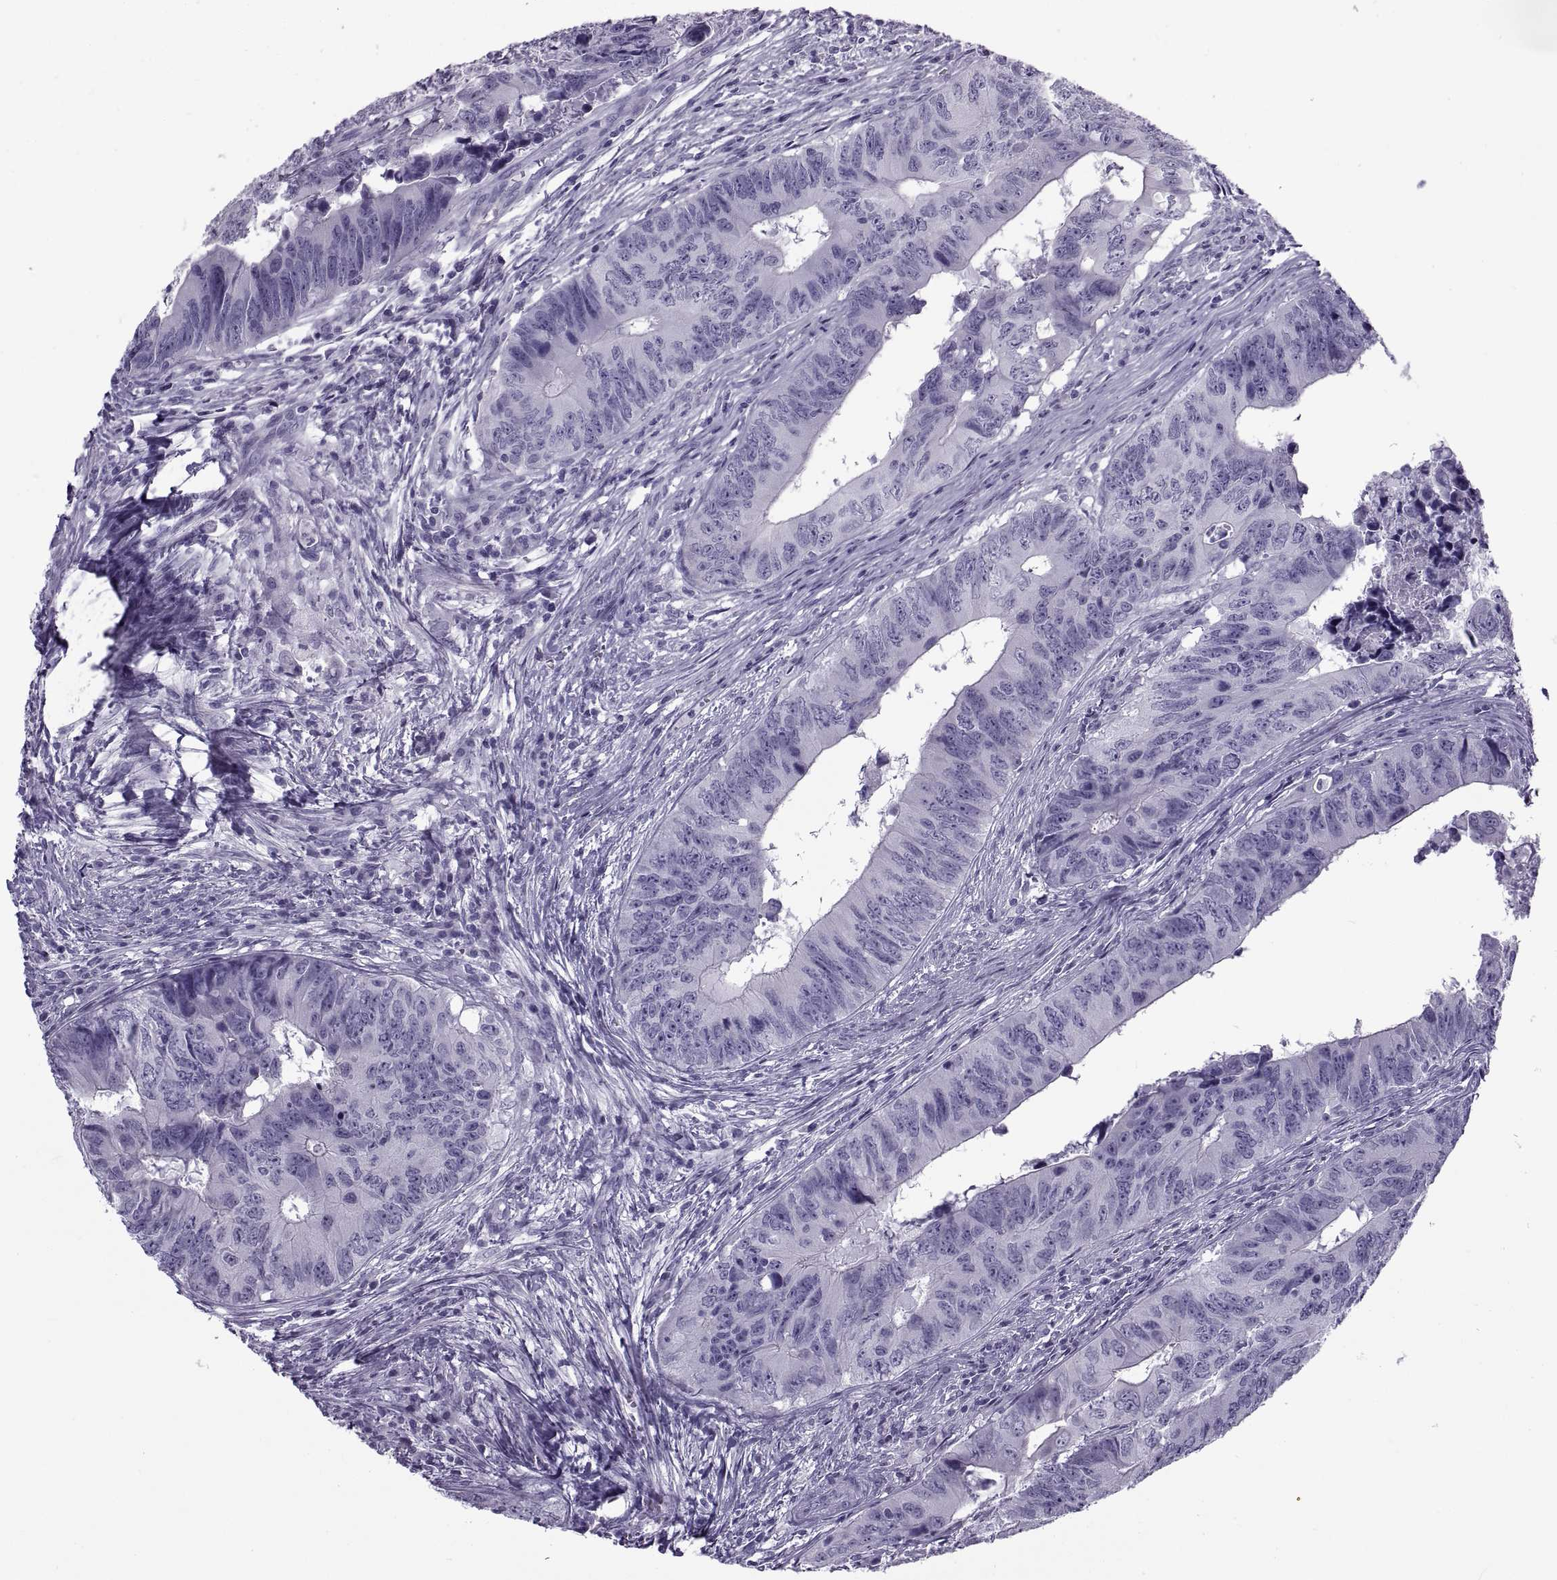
{"staining": {"intensity": "negative", "quantity": "none", "location": "none"}, "tissue": "colorectal cancer", "cell_type": "Tumor cells", "image_type": "cancer", "snomed": [{"axis": "morphology", "description": "Adenocarcinoma, NOS"}, {"axis": "topography", "description": "Colon"}], "caption": "Immunohistochemical staining of colorectal adenocarcinoma shows no significant staining in tumor cells.", "gene": "RLBP1", "patient": {"sex": "female", "age": 82}}